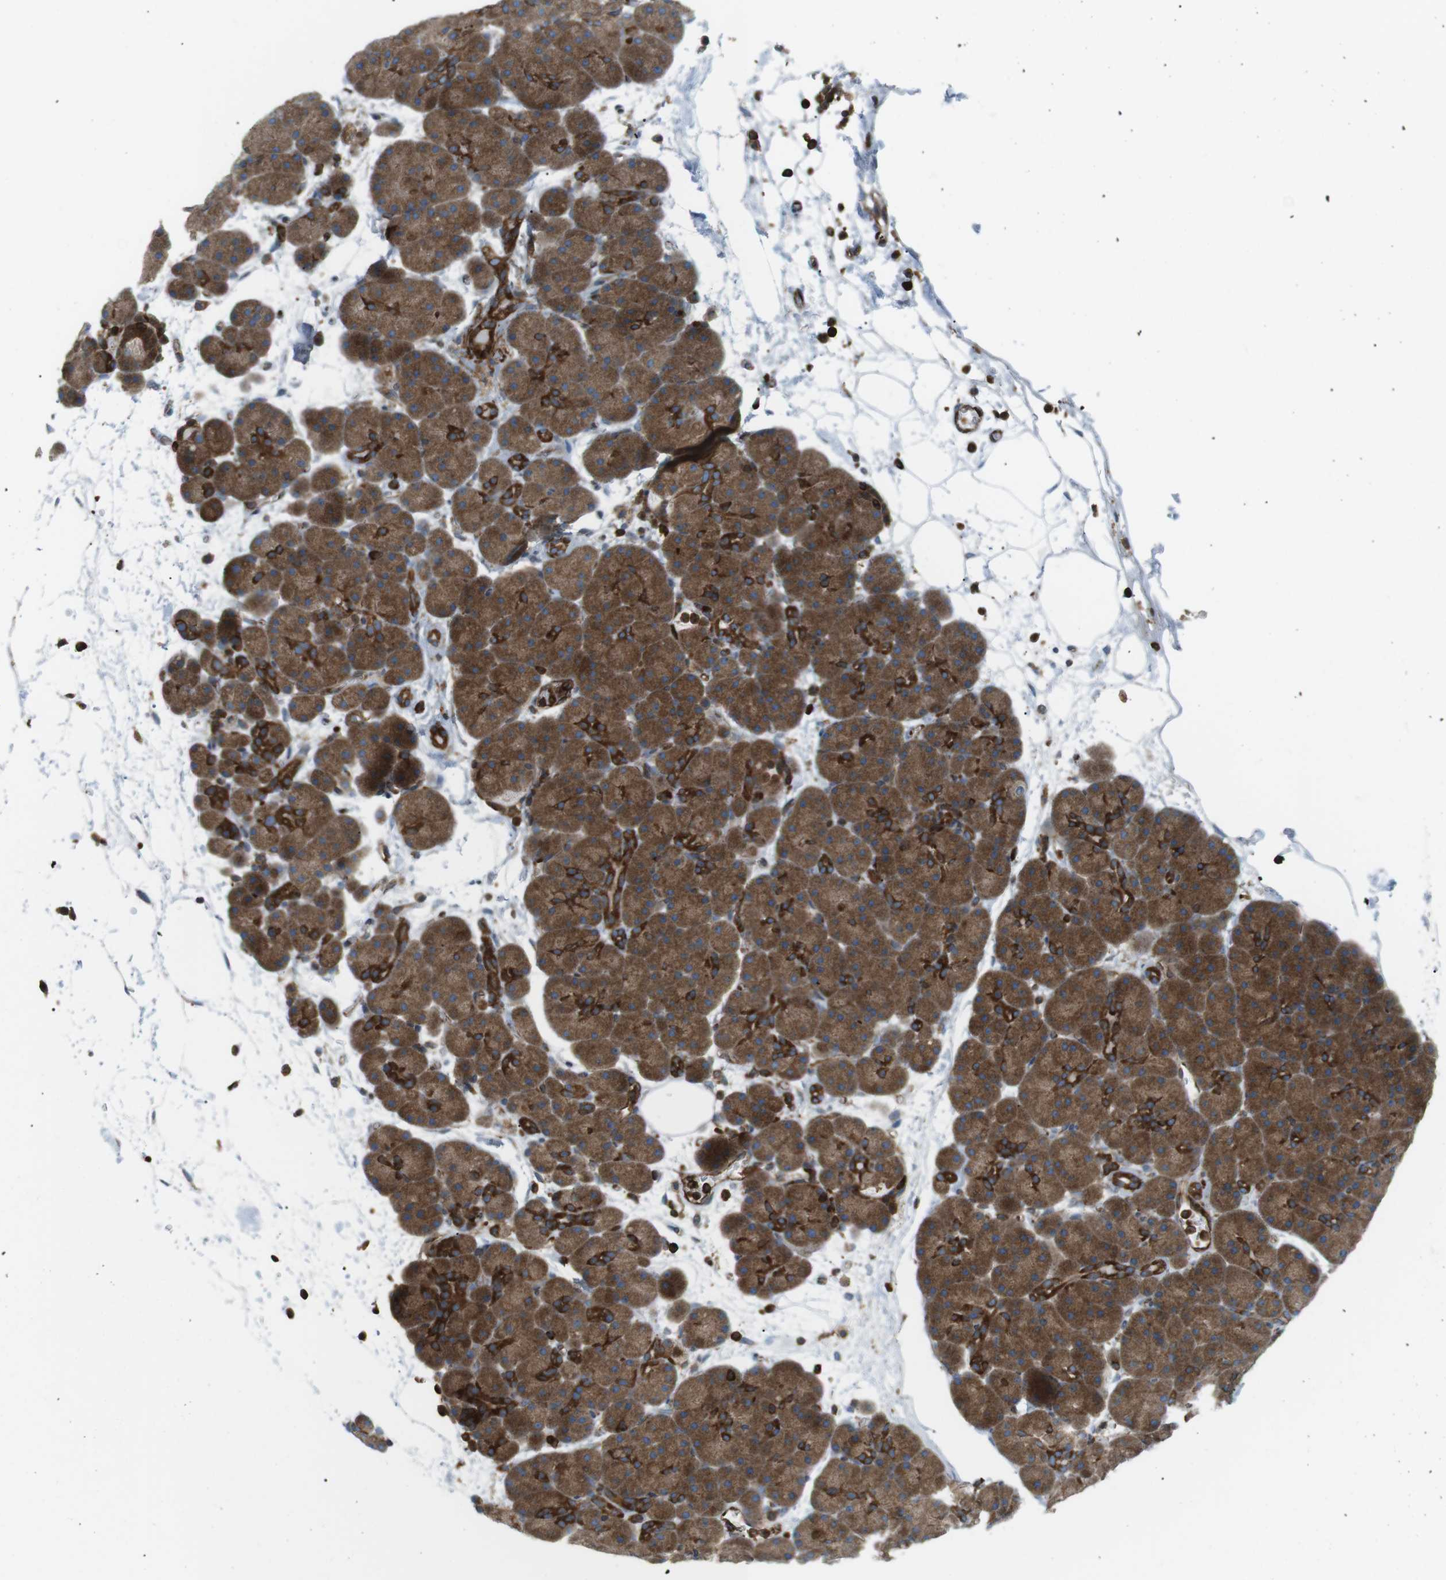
{"staining": {"intensity": "strong", "quantity": ">75%", "location": "cytoplasmic/membranous"}, "tissue": "pancreas", "cell_type": "Exocrine glandular cells", "image_type": "normal", "snomed": [{"axis": "morphology", "description": "Normal tissue, NOS"}, {"axis": "topography", "description": "Pancreas"}], "caption": "Brown immunohistochemical staining in benign human pancreas demonstrates strong cytoplasmic/membranous expression in approximately >75% of exocrine glandular cells. The staining was performed using DAB, with brown indicating positive protein expression. Nuclei are stained blue with hematoxylin.", "gene": "FLII", "patient": {"sex": "male", "age": 66}}